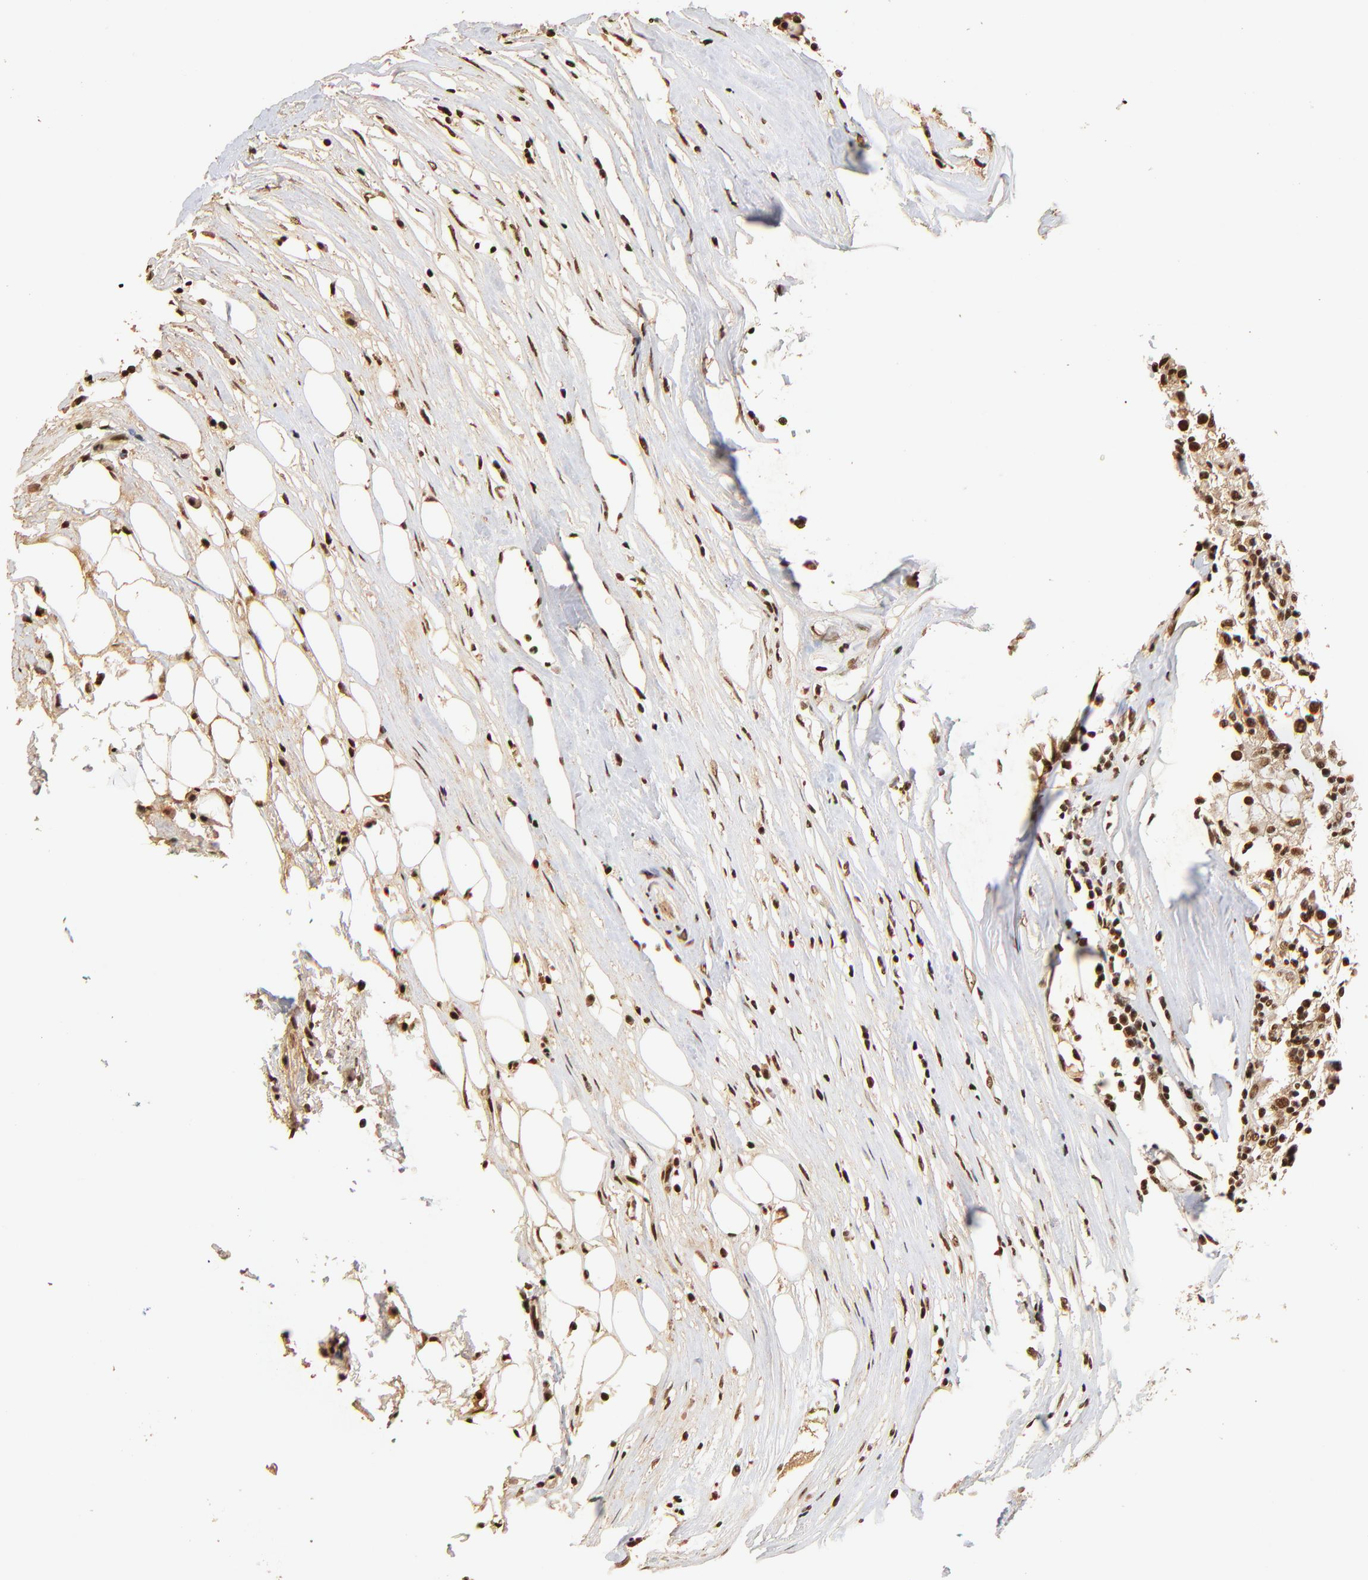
{"staining": {"intensity": "strong", "quantity": ">75%", "location": "cytoplasmic/membranous,nuclear"}, "tissue": "renal cancer", "cell_type": "Tumor cells", "image_type": "cancer", "snomed": [{"axis": "morphology", "description": "Adenocarcinoma, NOS"}, {"axis": "topography", "description": "Kidney"}], "caption": "This is a histology image of immunohistochemistry staining of renal cancer (adenocarcinoma), which shows strong positivity in the cytoplasmic/membranous and nuclear of tumor cells.", "gene": "MED12", "patient": {"sex": "male", "age": 82}}